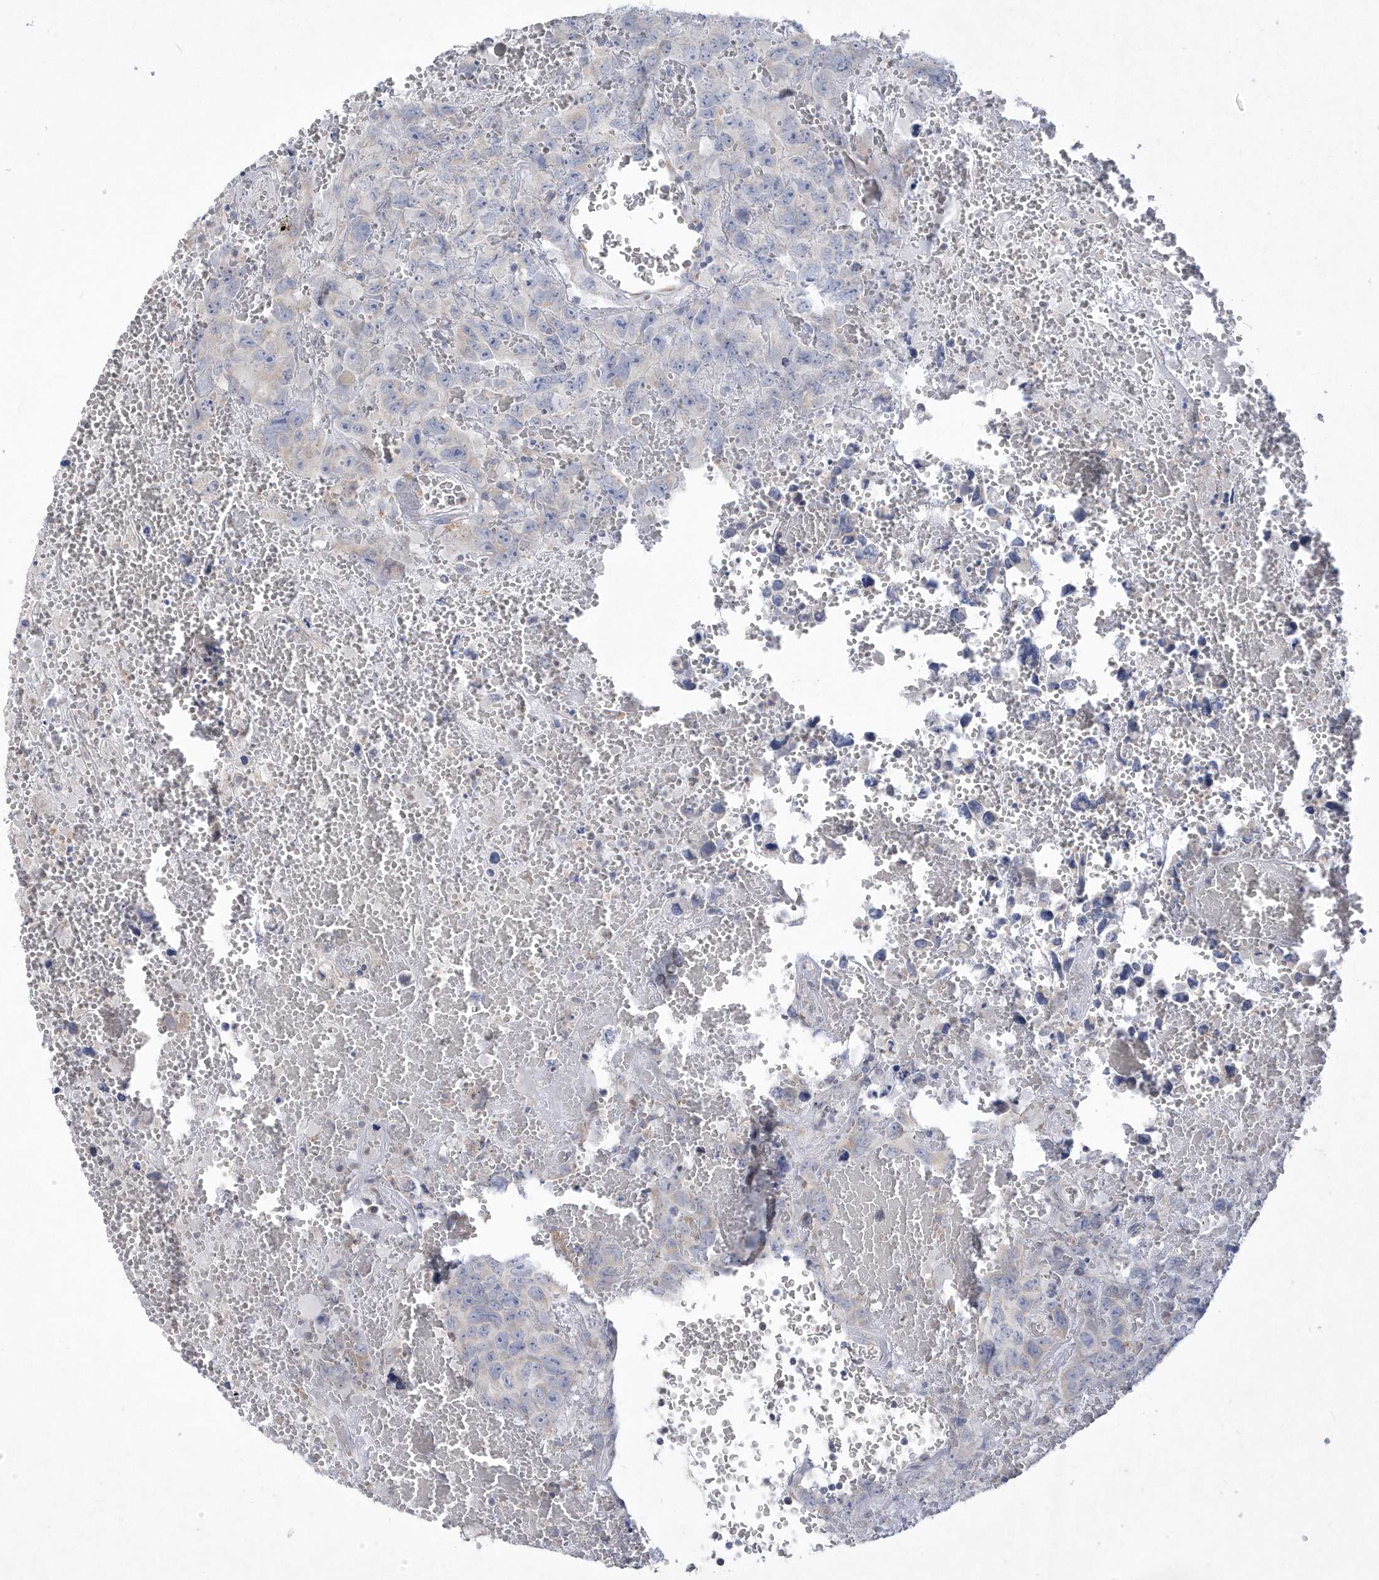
{"staining": {"intensity": "negative", "quantity": "none", "location": "none"}, "tissue": "testis cancer", "cell_type": "Tumor cells", "image_type": "cancer", "snomed": [{"axis": "morphology", "description": "Carcinoma, Embryonal, NOS"}, {"axis": "topography", "description": "Testis"}], "caption": "A photomicrograph of human testis cancer is negative for staining in tumor cells. The staining is performed using DAB brown chromogen with nuclei counter-stained in using hematoxylin.", "gene": "DGAT1", "patient": {"sex": "male", "age": 45}}